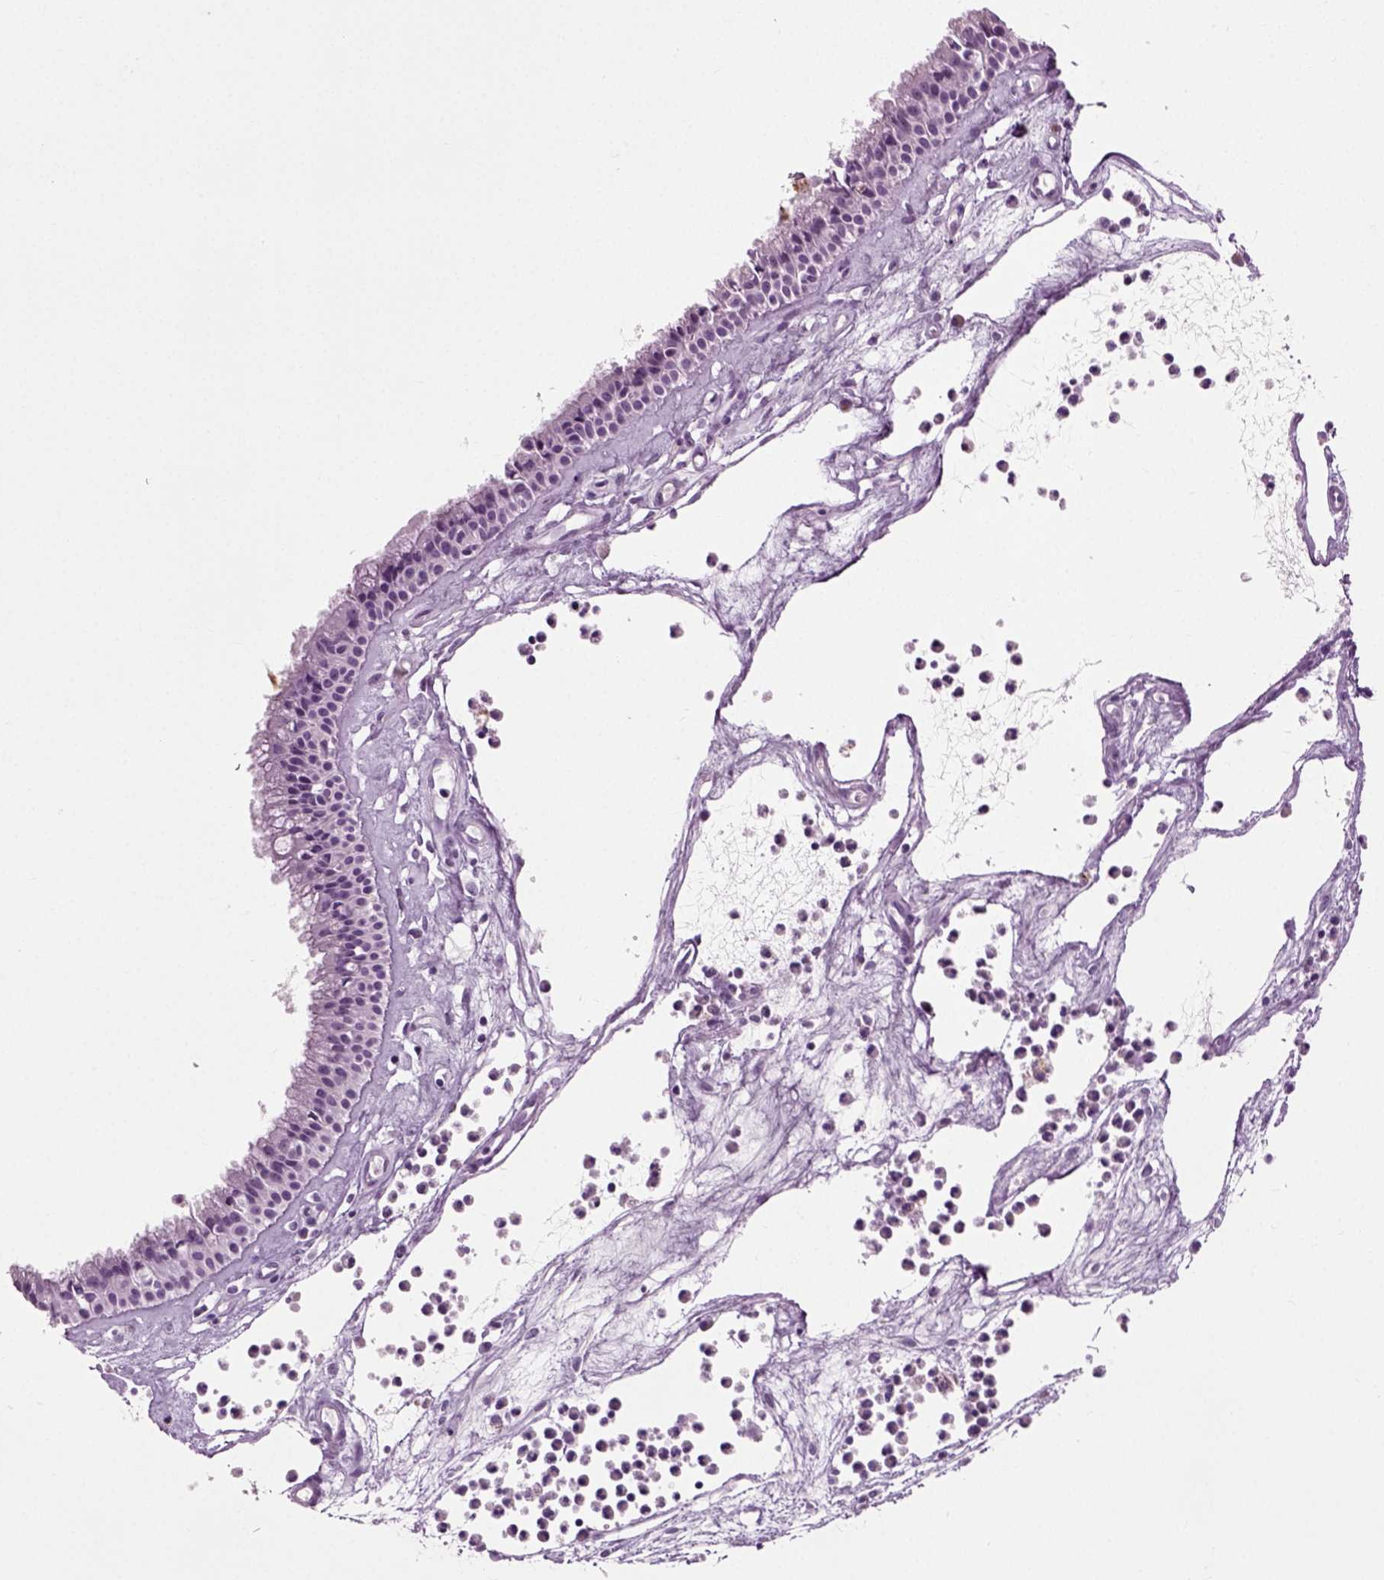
{"staining": {"intensity": "negative", "quantity": "none", "location": "none"}, "tissue": "nasopharynx", "cell_type": "Respiratory epithelial cells", "image_type": "normal", "snomed": [{"axis": "morphology", "description": "Normal tissue, NOS"}, {"axis": "topography", "description": "Nasopharynx"}], "caption": "The histopathology image exhibits no staining of respiratory epithelial cells in benign nasopharynx.", "gene": "PRLH", "patient": {"sex": "female", "age": 47}}